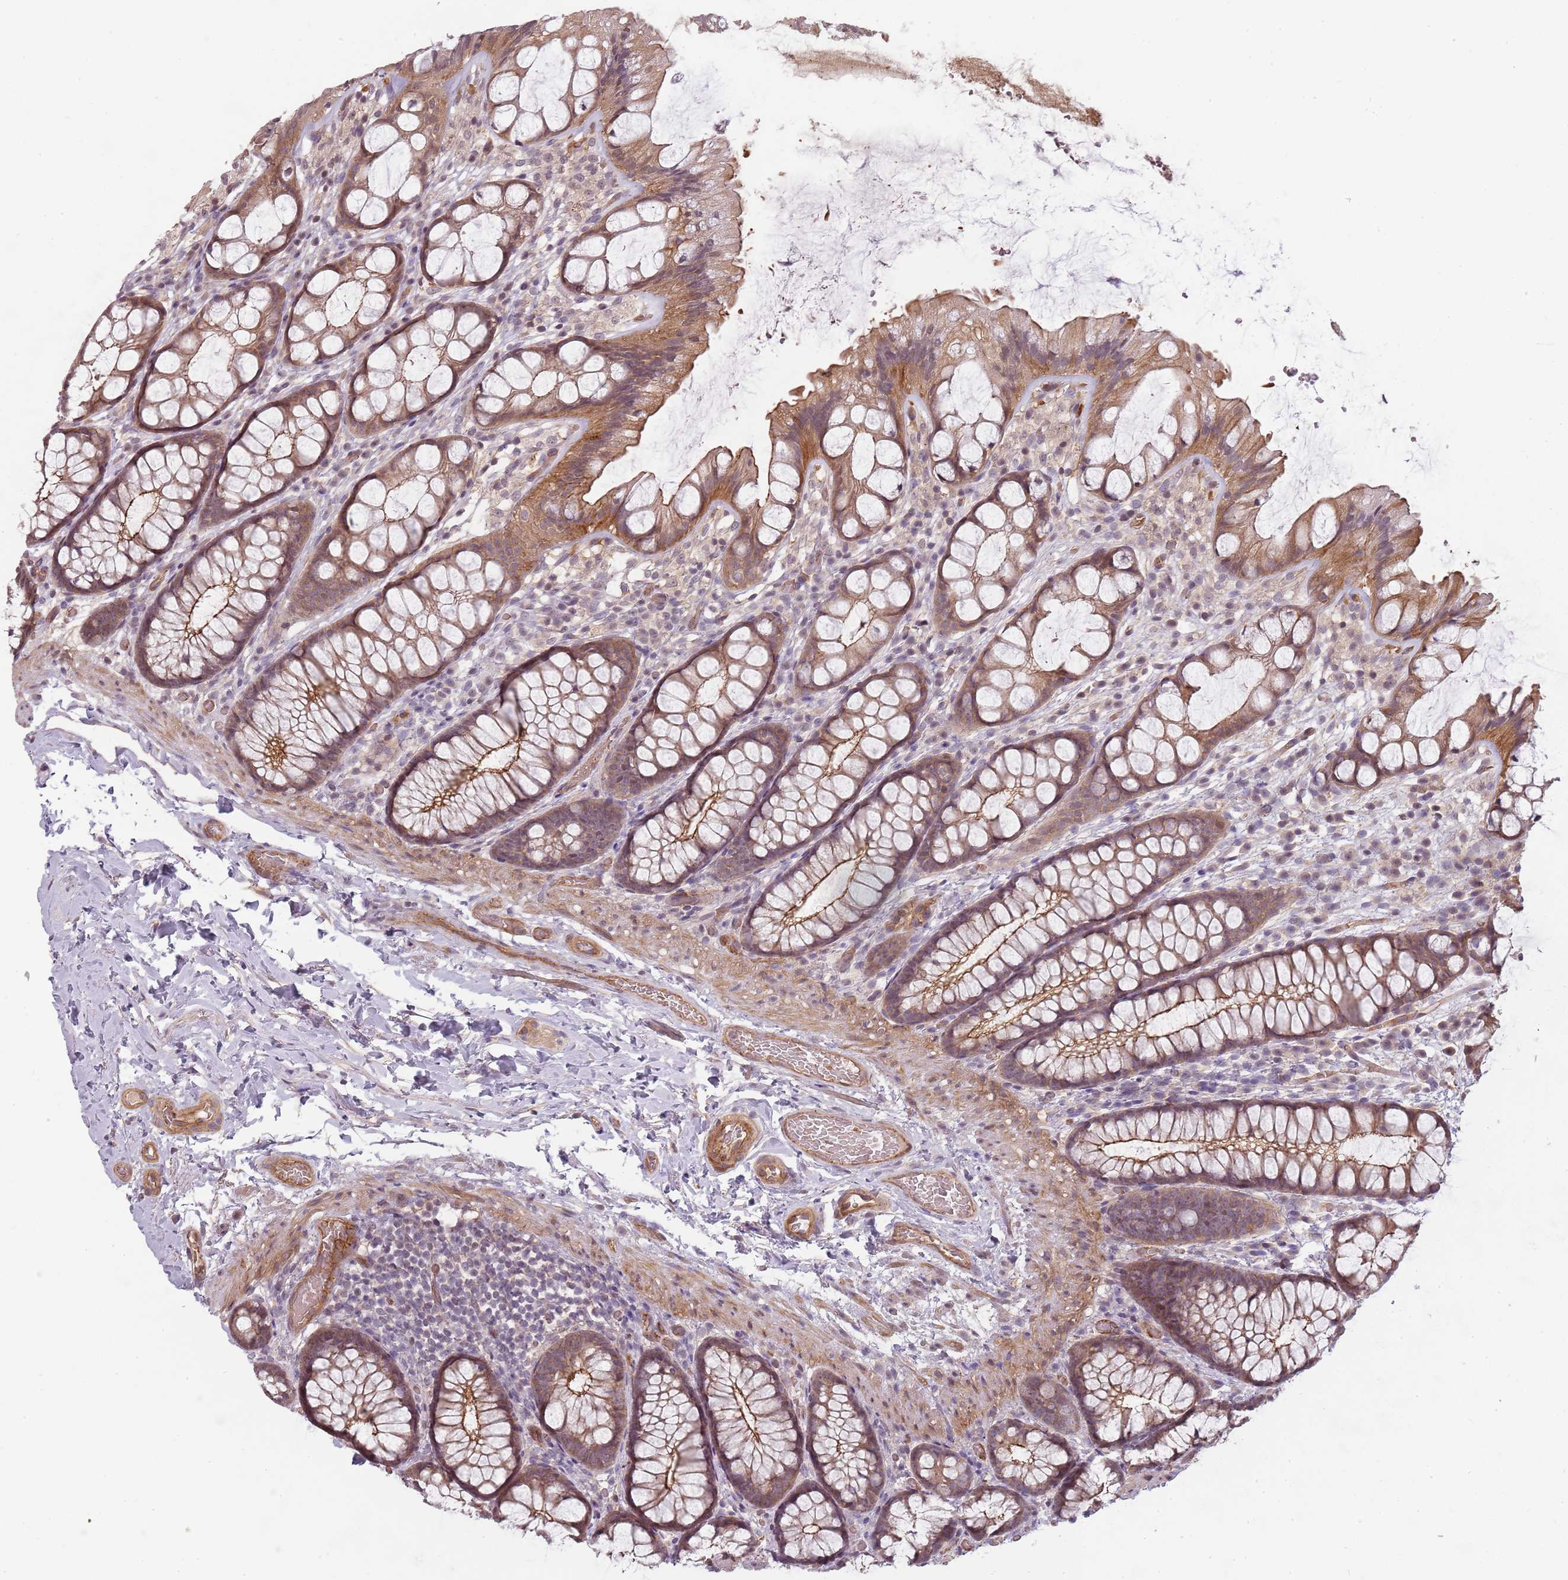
{"staining": {"intensity": "moderate", "quantity": ">75%", "location": "cytoplasmic/membranous"}, "tissue": "colon", "cell_type": "Endothelial cells", "image_type": "normal", "snomed": [{"axis": "morphology", "description": "Normal tissue, NOS"}, {"axis": "topography", "description": "Colon"}], "caption": "Protein expression analysis of normal human colon reveals moderate cytoplasmic/membranous positivity in approximately >75% of endothelial cells. The protein of interest is stained brown, and the nuclei are stained in blue (DAB (3,3'-diaminobenzidine) IHC with brightfield microscopy, high magnification).", "gene": "PPP1R14C", "patient": {"sex": "male", "age": 47}}